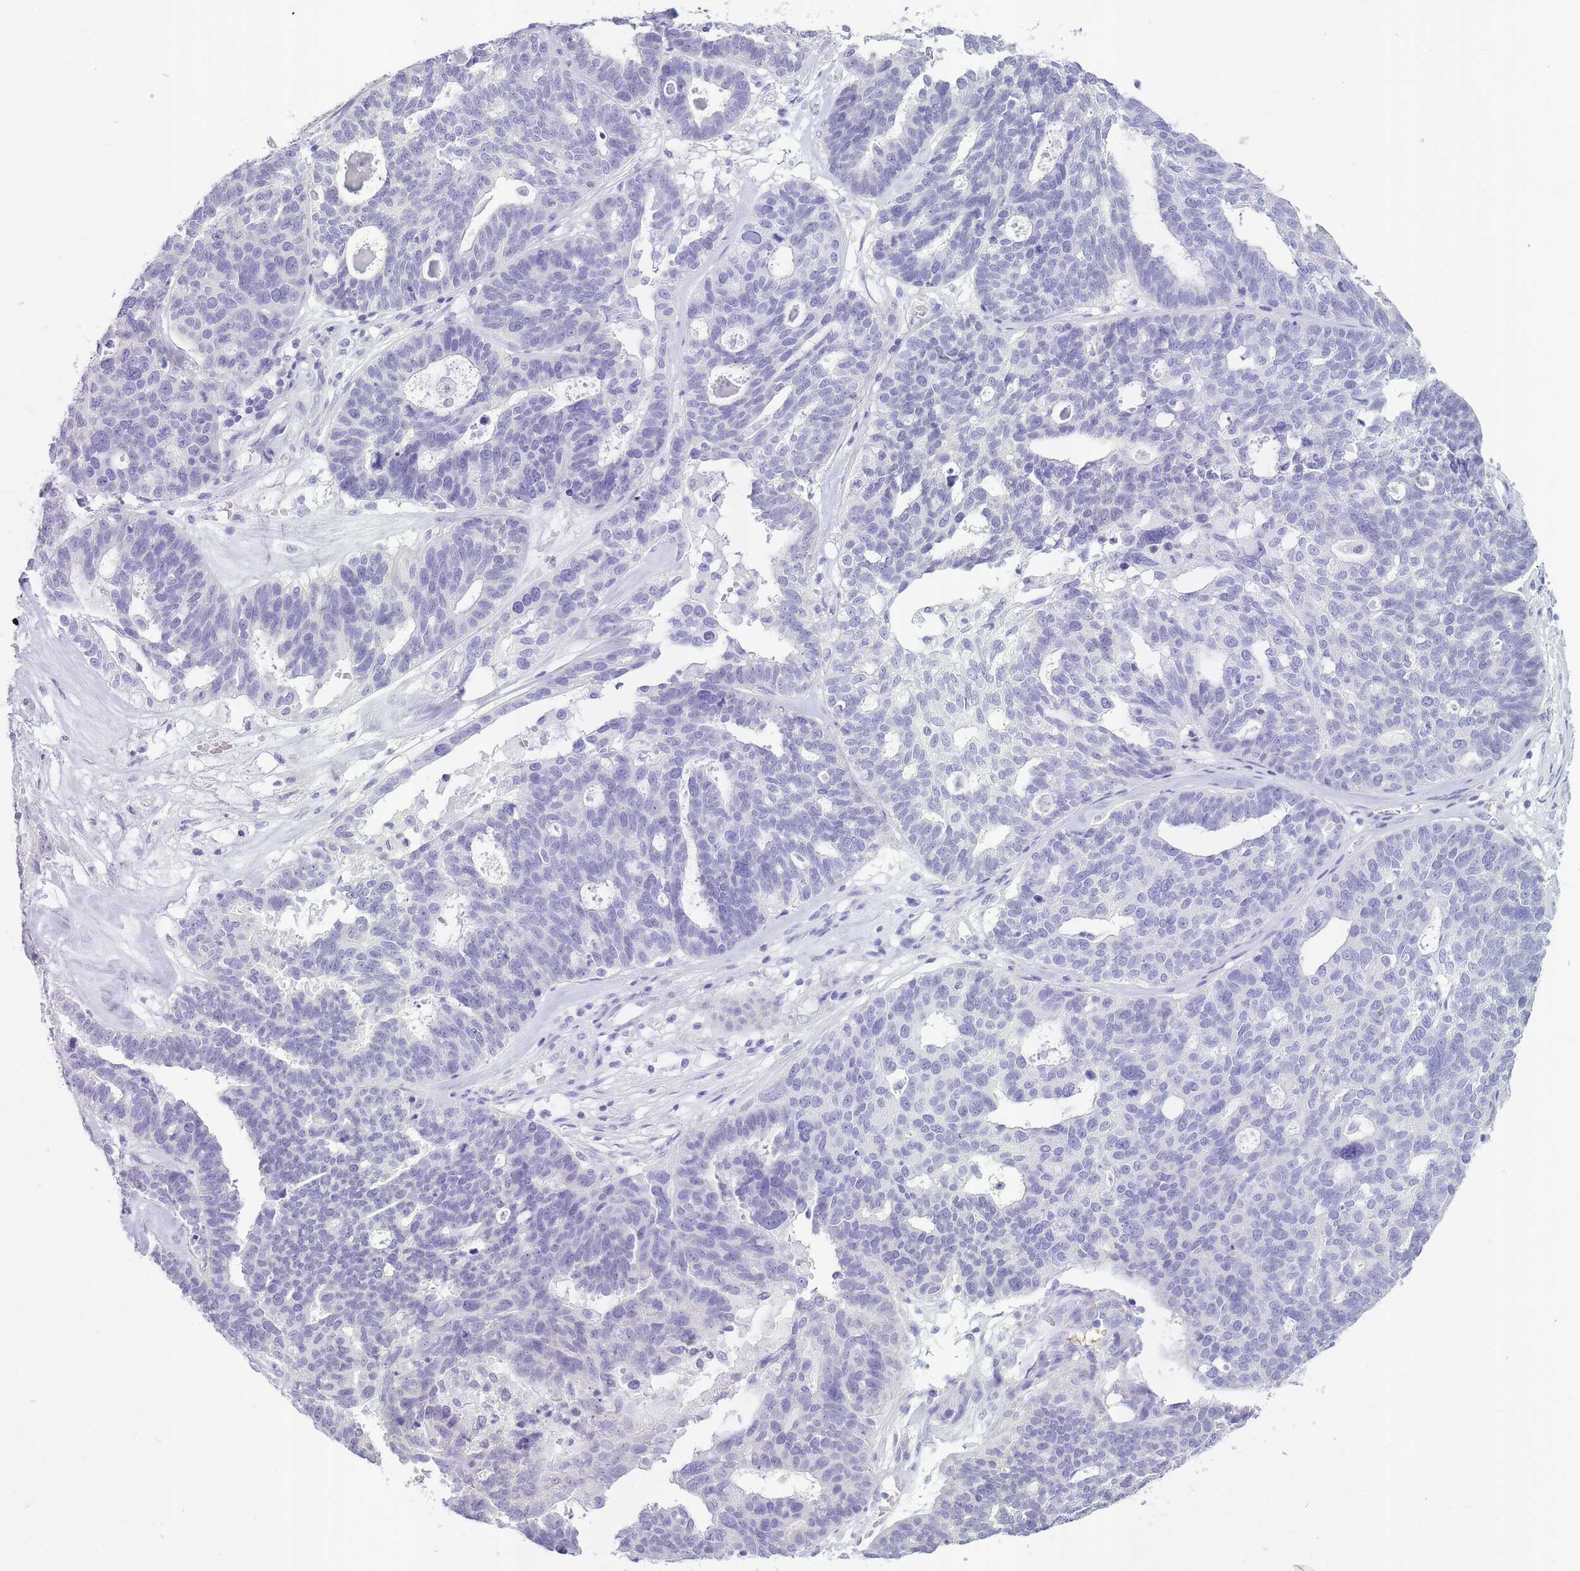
{"staining": {"intensity": "negative", "quantity": "none", "location": "none"}, "tissue": "ovarian cancer", "cell_type": "Tumor cells", "image_type": "cancer", "snomed": [{"axis": "morphology", "description": "Cystadenocarcinoma, serous, NOS"}, {"axis": "topography", "description": "Ovary"}], "caption": "Immunohistochemistry (IHC) micrograph of ovarian cancer (serous cystadenocarcinoma) stained for a protein (brown), which exhibits no positivity in tumor cells. (DAB IHC with hematoxylin counter stain).", "gene": "INS", "patient": {"sex": "female", "age": 59}}